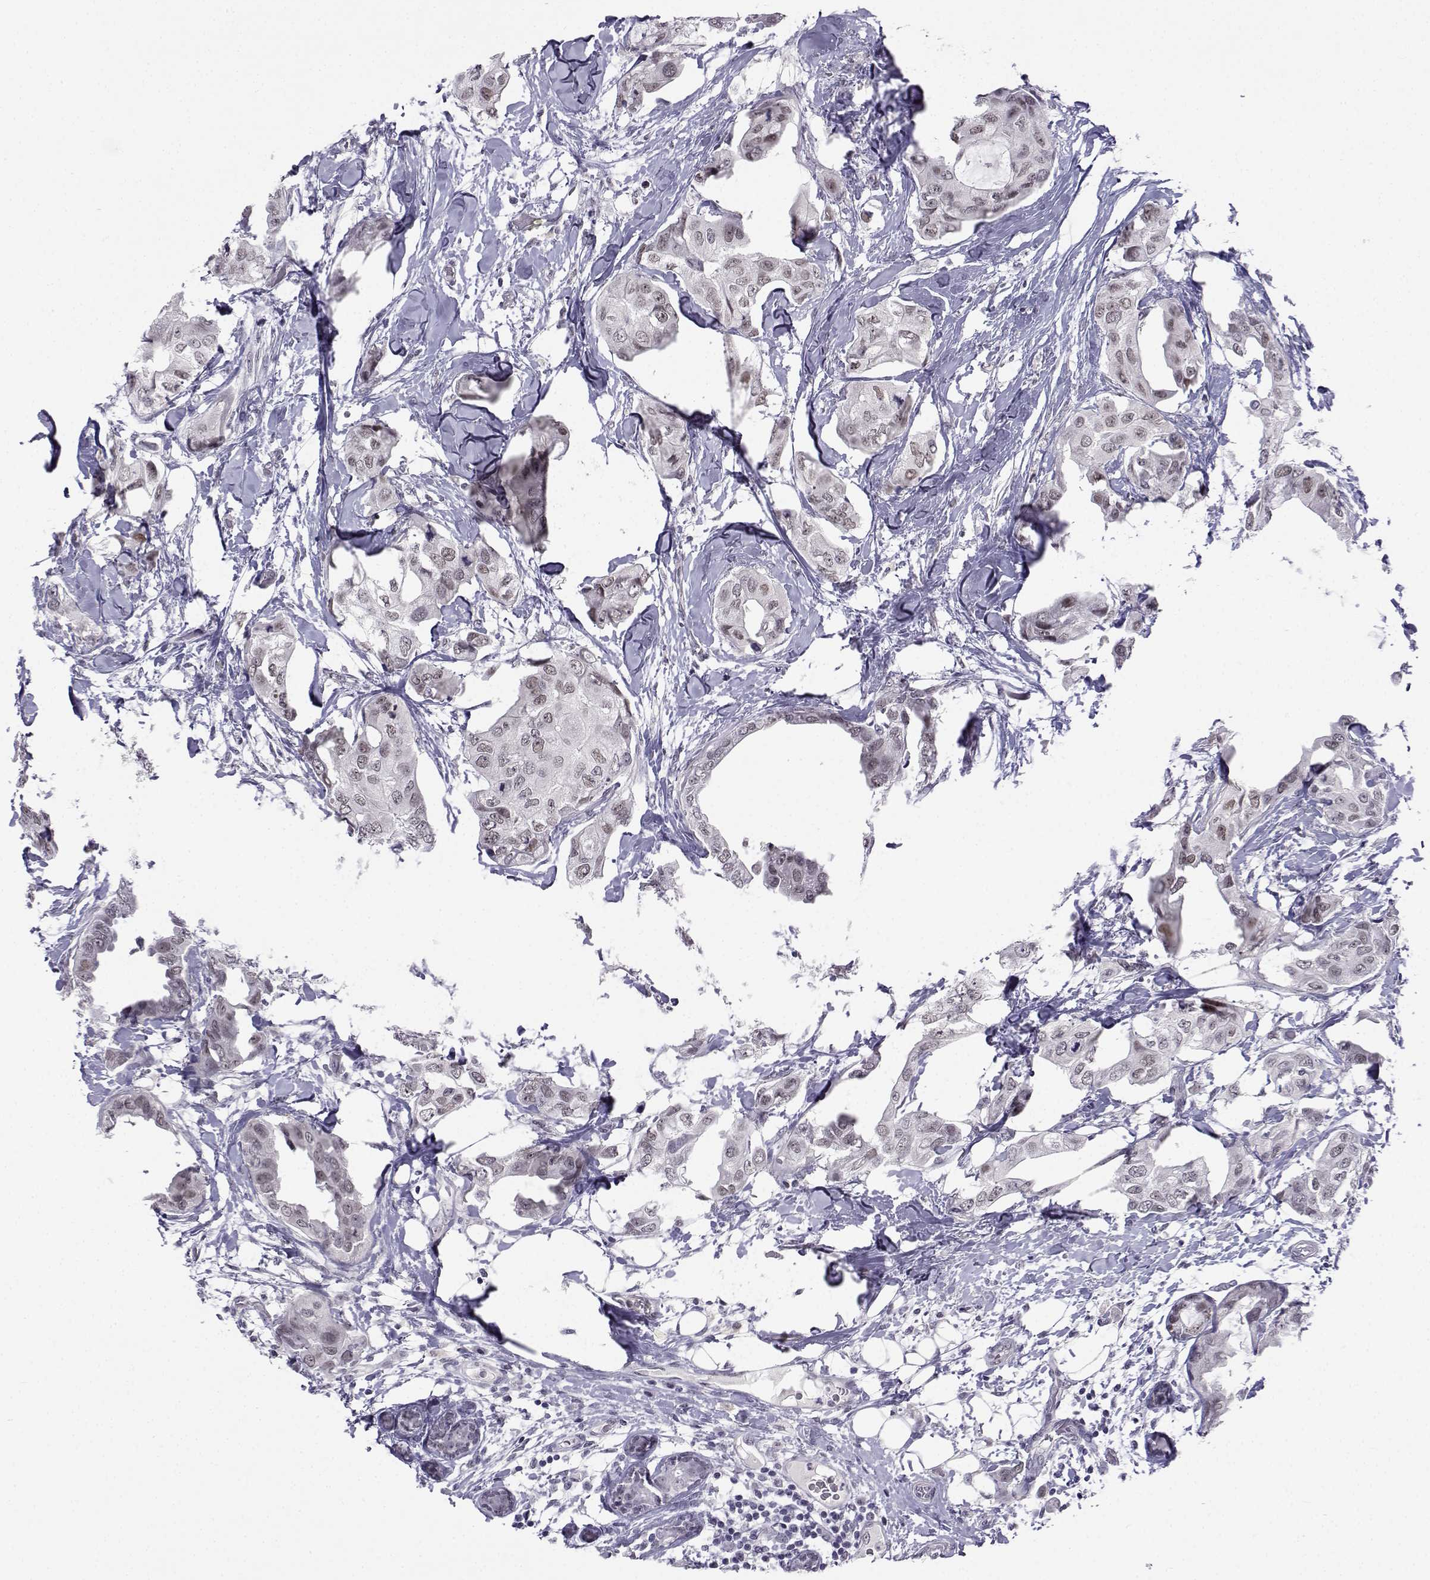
{"staining": {"intensity": "weak", "quantity": "<25%", "location": "nuclear"}, "tissue": "breast cancer", "cell_type": "Tumor cells", "image_type": "cancer", "snomed": [{"axis": "morphology", "description": "Normal tissue, NOS"}, {"axis": "morphology", "description": "Duct carcinoma"}, {"axis": "topography", "description": "Breast"}], "caption": "An image of breast infiltrating ductal carcinoma stained for a protein demonstrates no brown staining in tumor cells.", "gene": "MED26", "patient": {"sex": "female", "age": 40}}